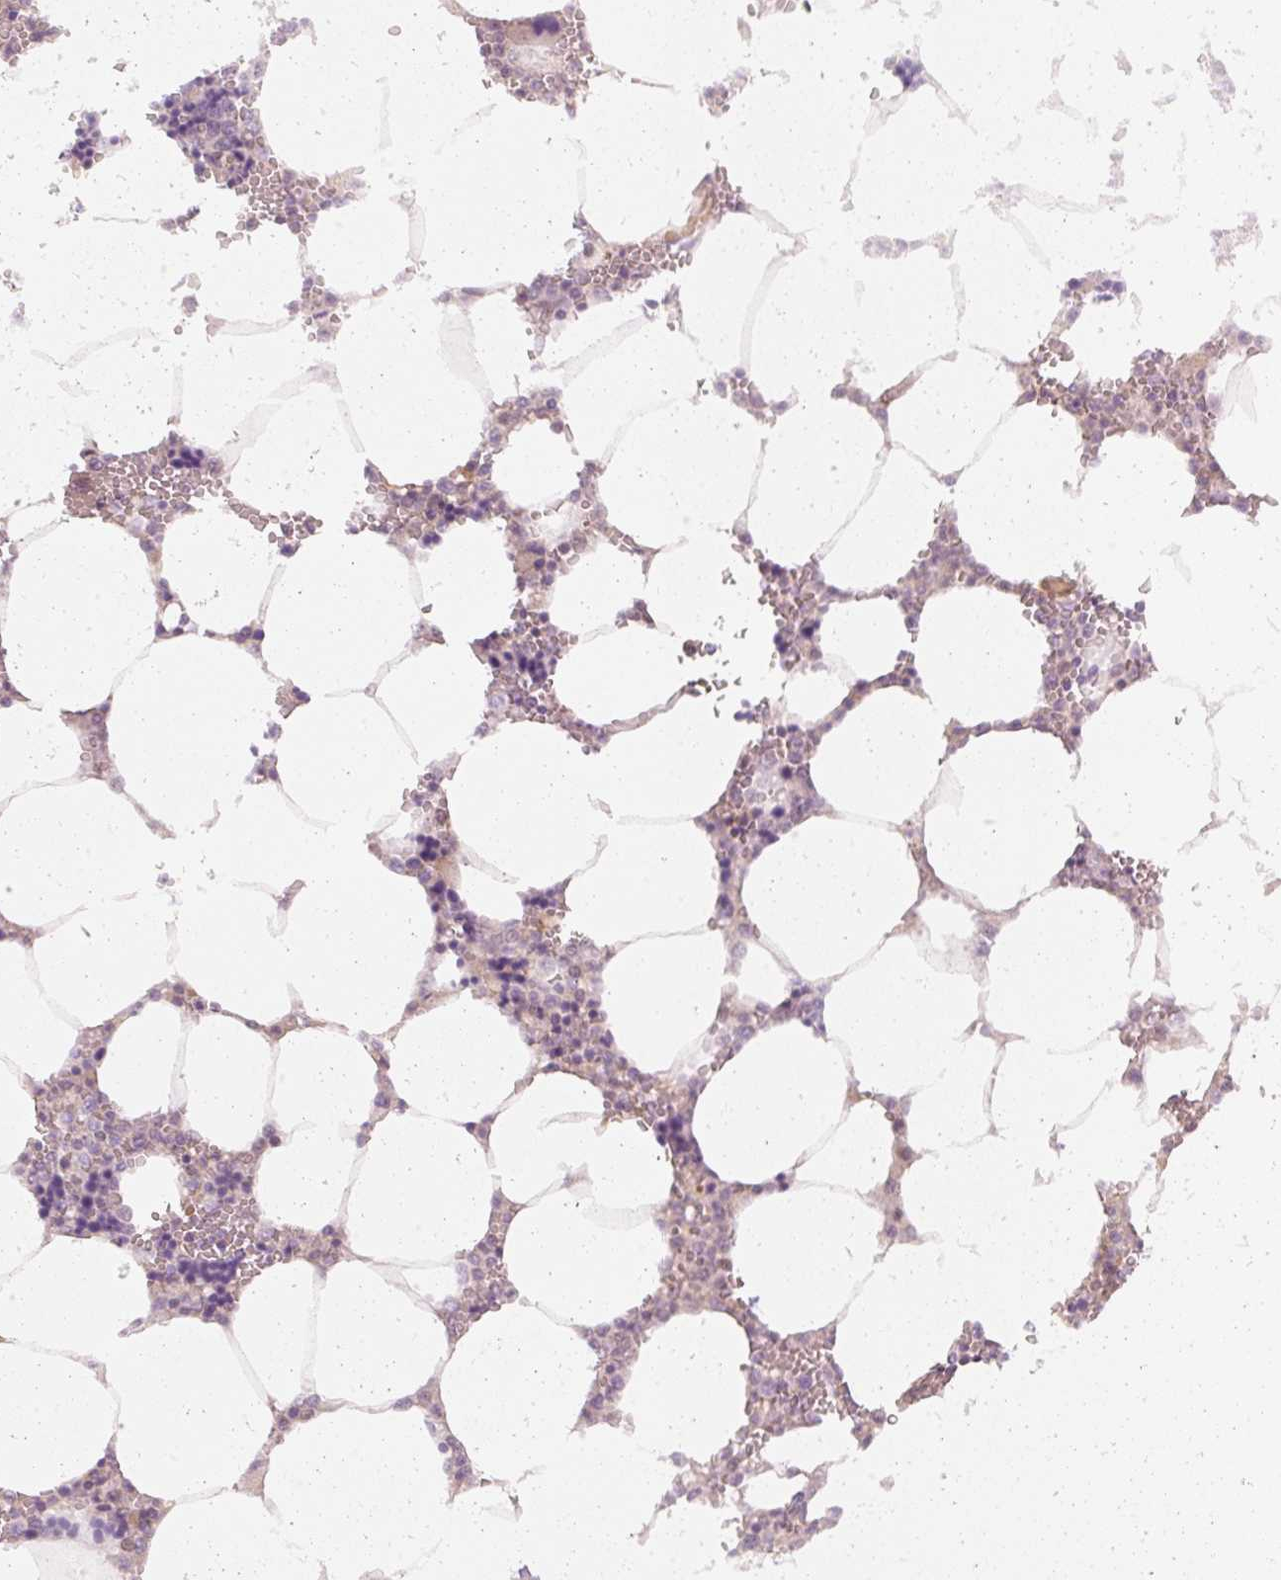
{"staining": {"intensity": "negative", "quantity": "none", "location": "none"}, "tissue": "bone marrow", "cell_type": "Hematopoietic cells", "image_type": "normal", "snomed": [{"axis": "morphology", "description": "Normal tissue, NOS"}, {"axis": "topography", "description": "Bone marrow"}], "caption": "Immunohistochemistry of benign bone marrow displays no expression in hematopoietic cells.", "gene": "DAPP1", "patient": {"sex": "male", "age": 64}}